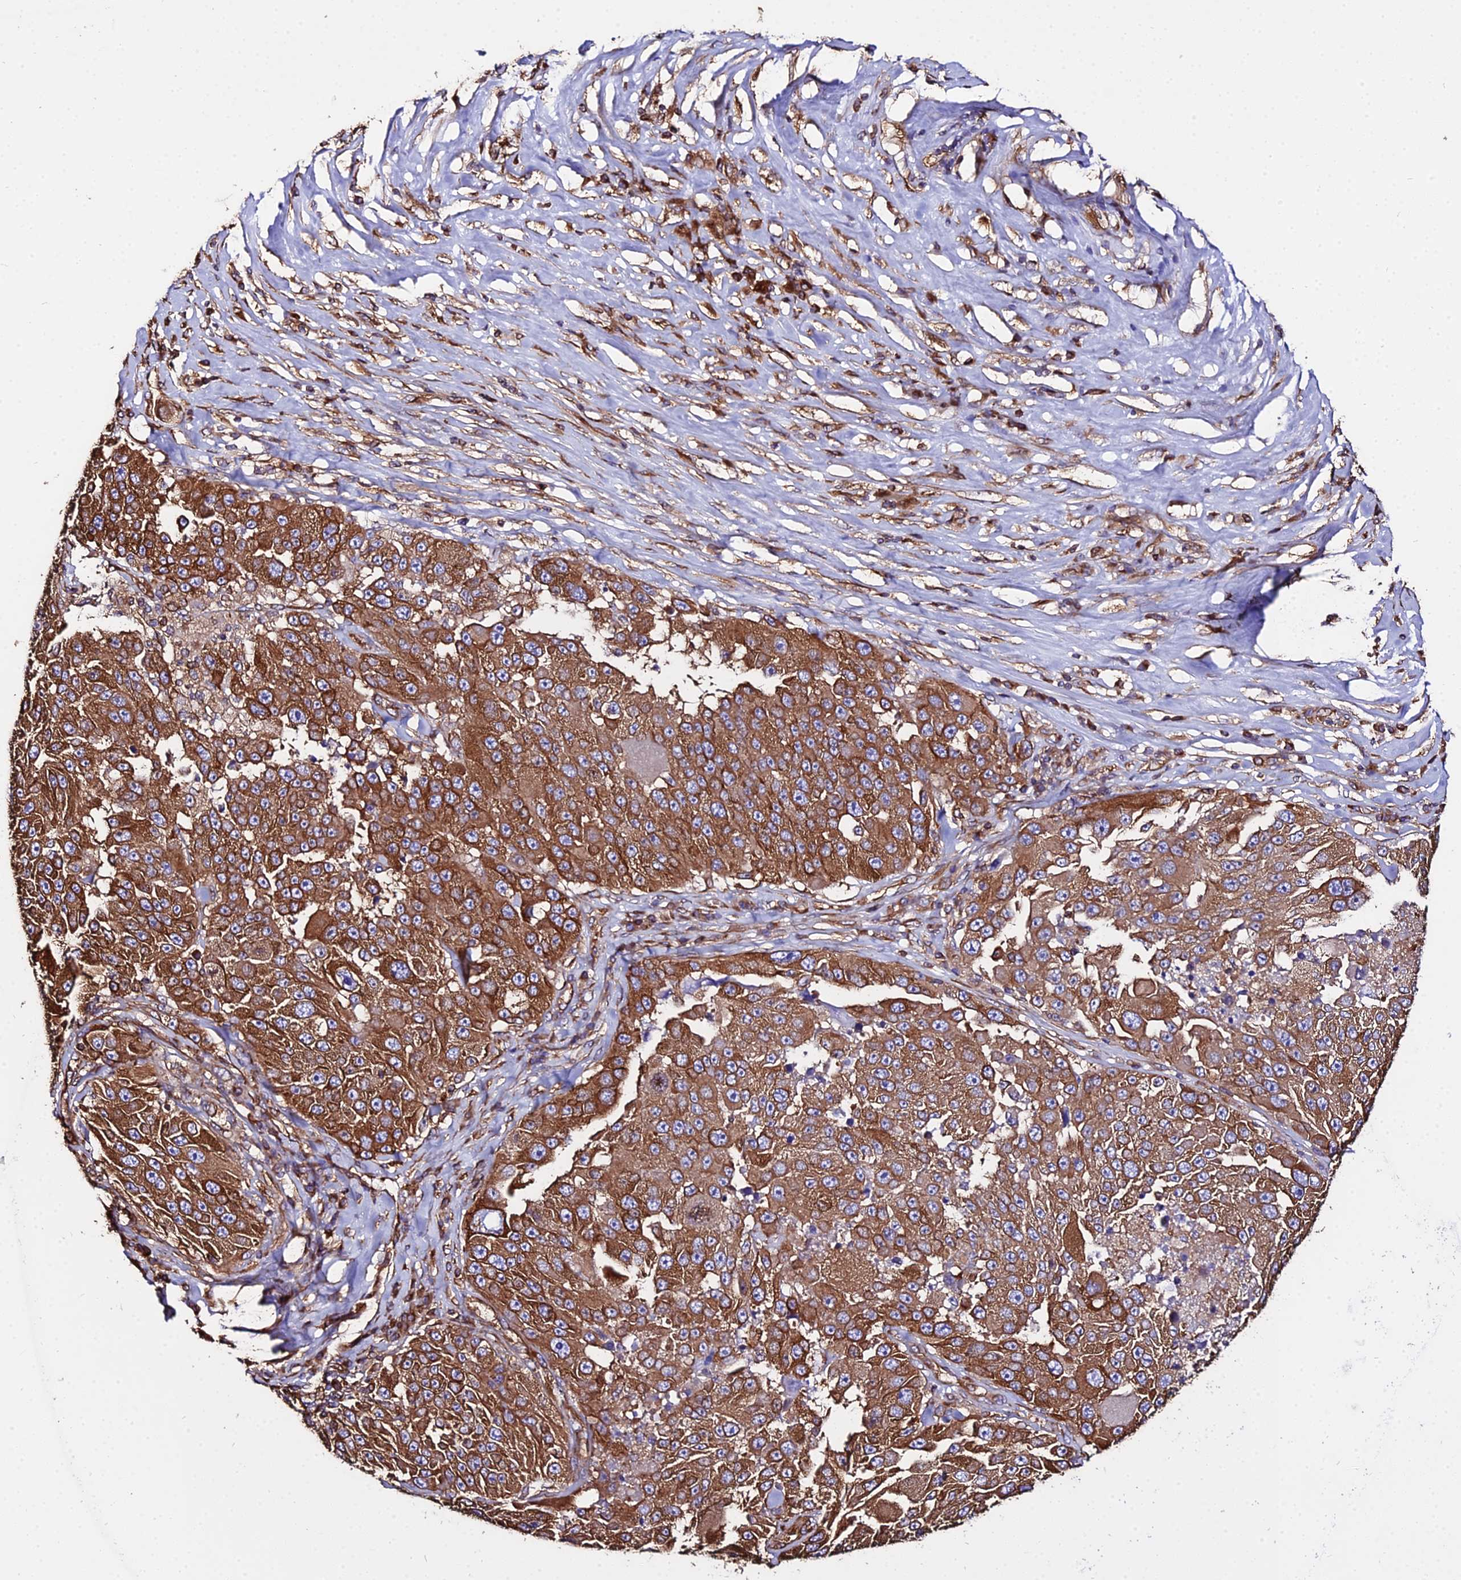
{"staining": {"intensity": "strong", "quantity": ">75%", "location": "cytoplasmic/membranous"}, "tissue": "melanoma", "cell_type": "Tumor cells", "image_type": "cancer", "snomed": [{"axis": "morphology", "description": "Malignant melanoma, Metastatic site"}, {"axis": "topography", "description": "Lymph node"}], "caption": "Strong cytoplasmic/membranous expression for a protein is identified in approximately >75% of tumor cells of malignant melanoma (metastatic site) using immunohistochemistry (IHC).", "gene": "TUBA3D", "patient": {"sex": "male", "age": 62}}